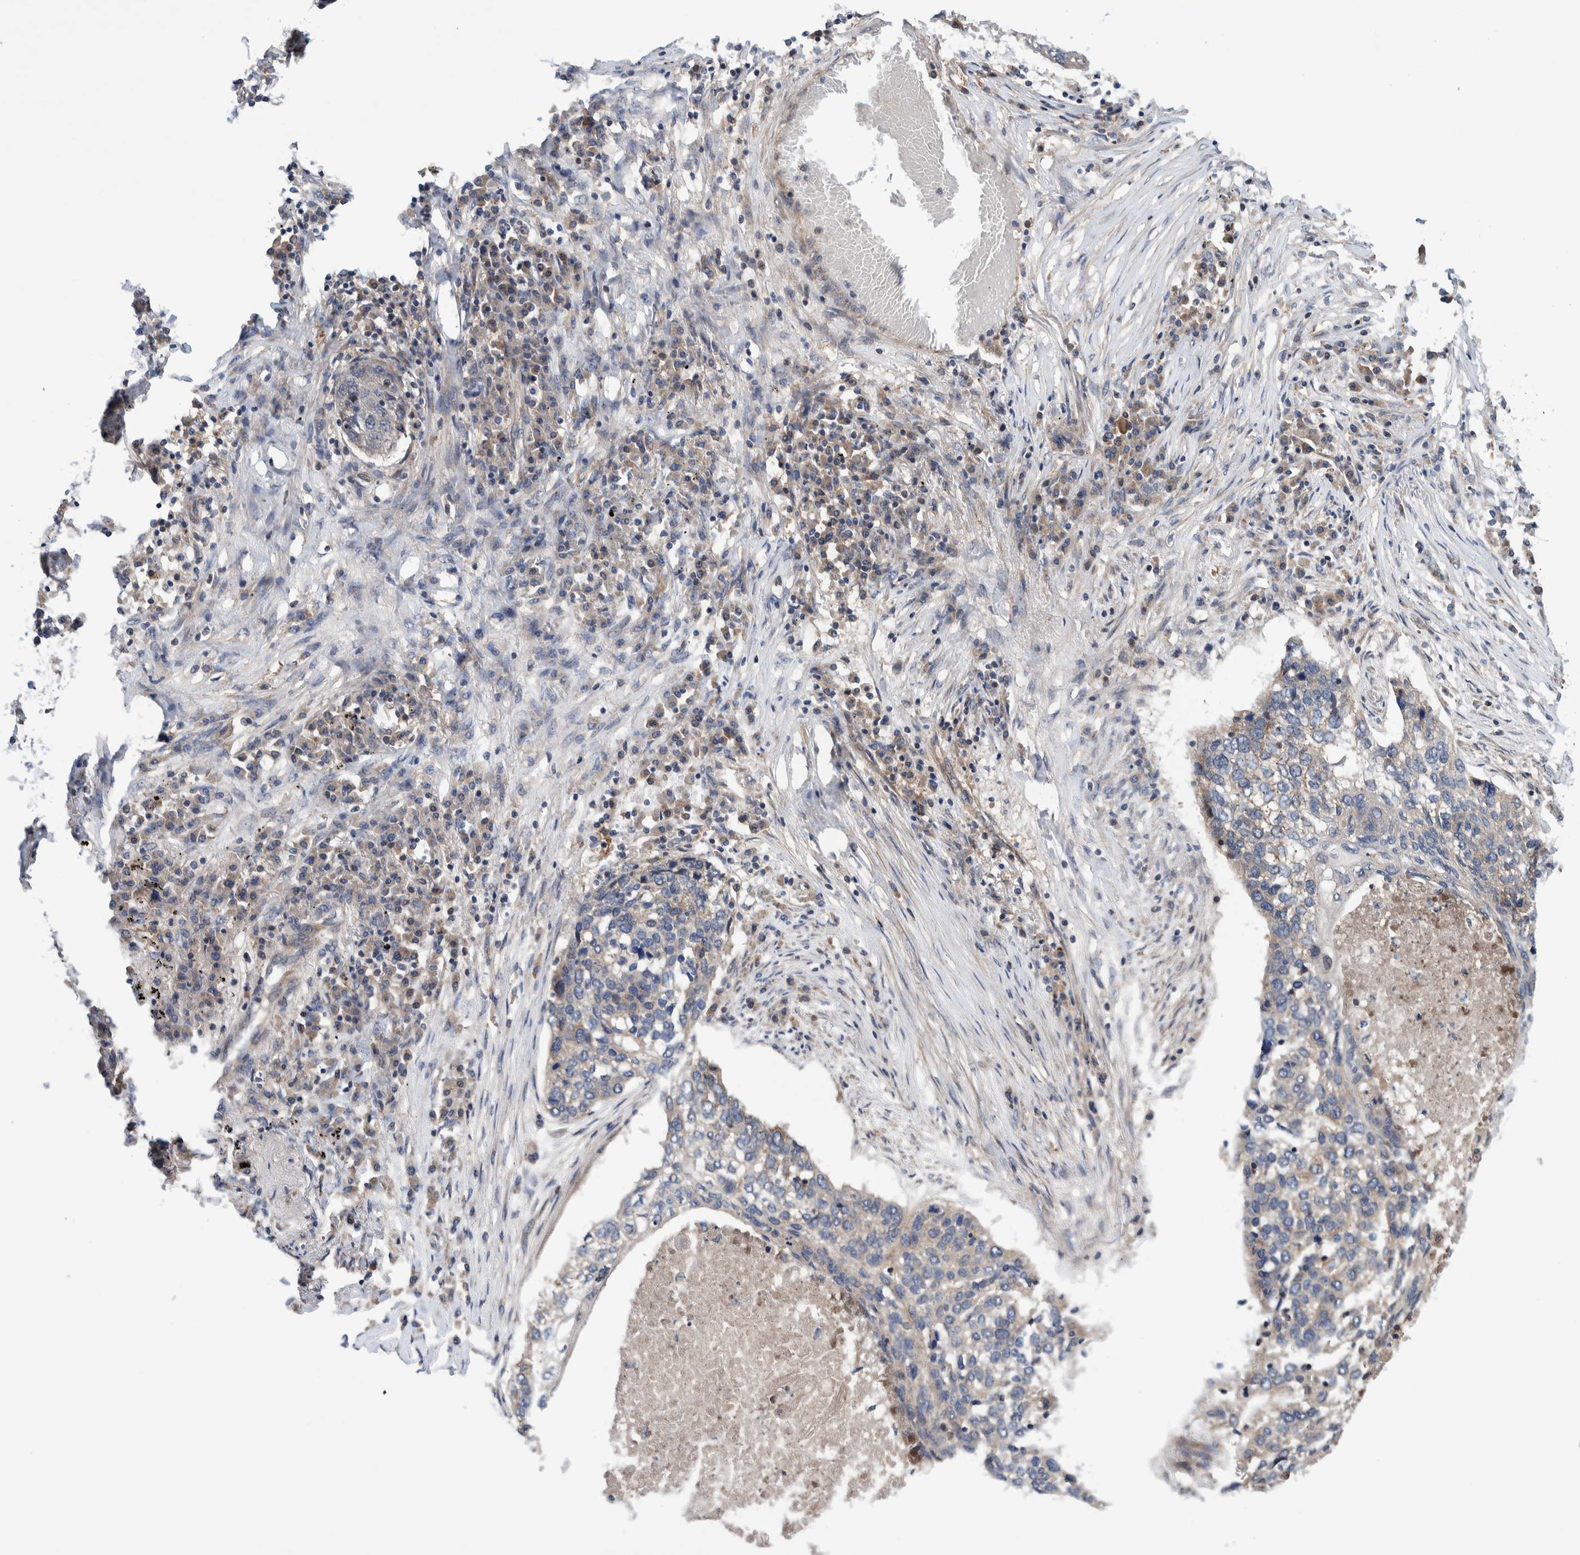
{"staining": {"intensity": "weak", "quantity": "<25%", "location": "cytoplasmic/membranous"}, "tissue": "lung cancer", "cell_type": "Tumor cells", "image_type": "cancer", "snomed": [{"axis": "morphology", "description": "Squamous cell carcinoma, NOS"}, {"axis": "topography", "description": "Lung"}], "caption": "Lung squamous cell carcinoma was stained to show a protein in brown. There is no significant expression in tumor cells.", "gene": "PIK3R6", "patient": {"sex": "female", "age": 63}}